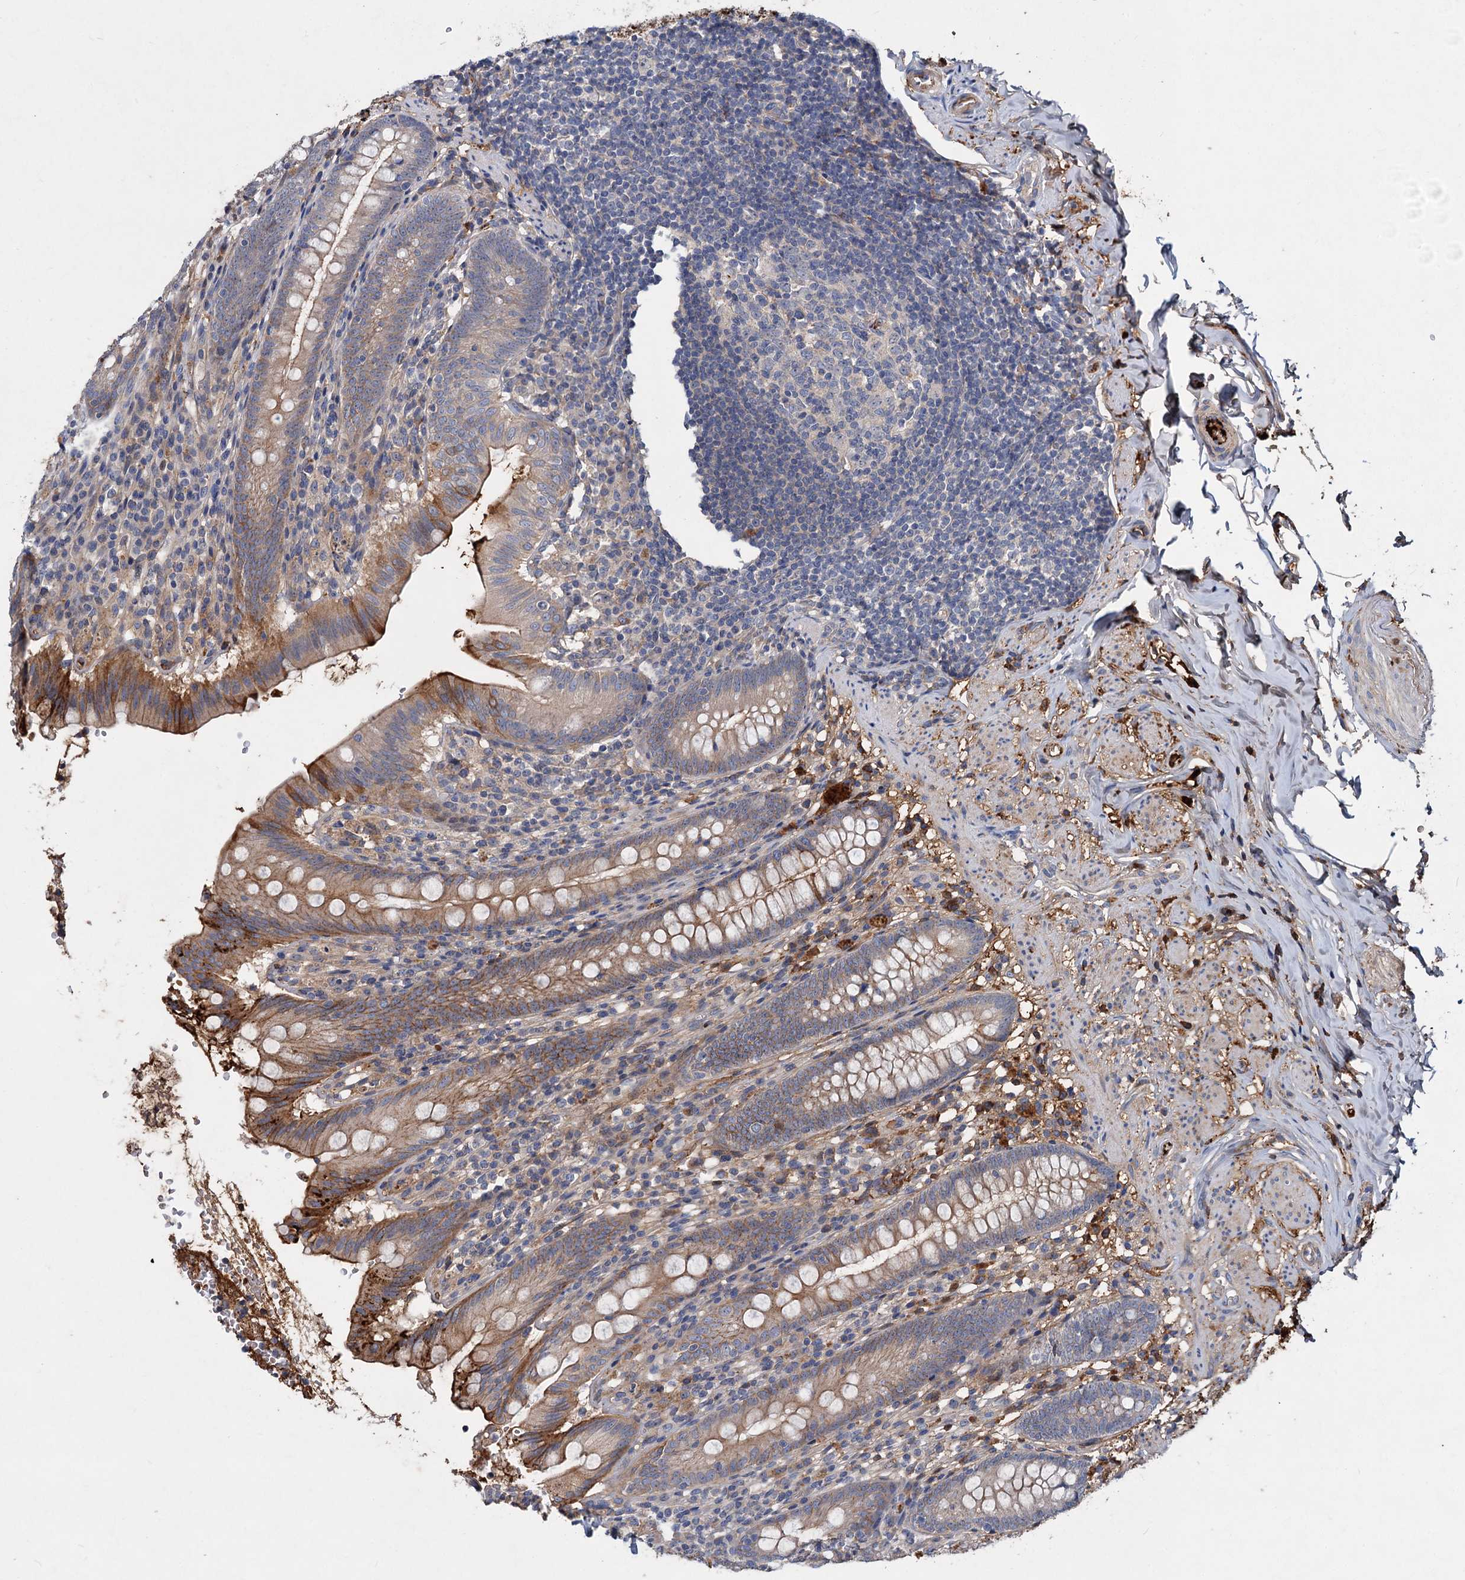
{"staining": {"intensity": "moderate", "quantity": ">75%", "location": "cytoplasmic/membranous"}, "tissue": "appendix", "cell_type": "Glandular cells", "image_type": "normal", "snomed": [{"axis": "morphology", "description": "Normal tissue, NOS"}, {"axis": "topography", "description": "Appendix"}], "caption": "Protein staining demonstrates moderate cytoplasmic/membranous staining in approximately >75% of glandular cells in normal appendix.", "gene": "CHRD", "patient": {"sex": "male", "age": 55}}